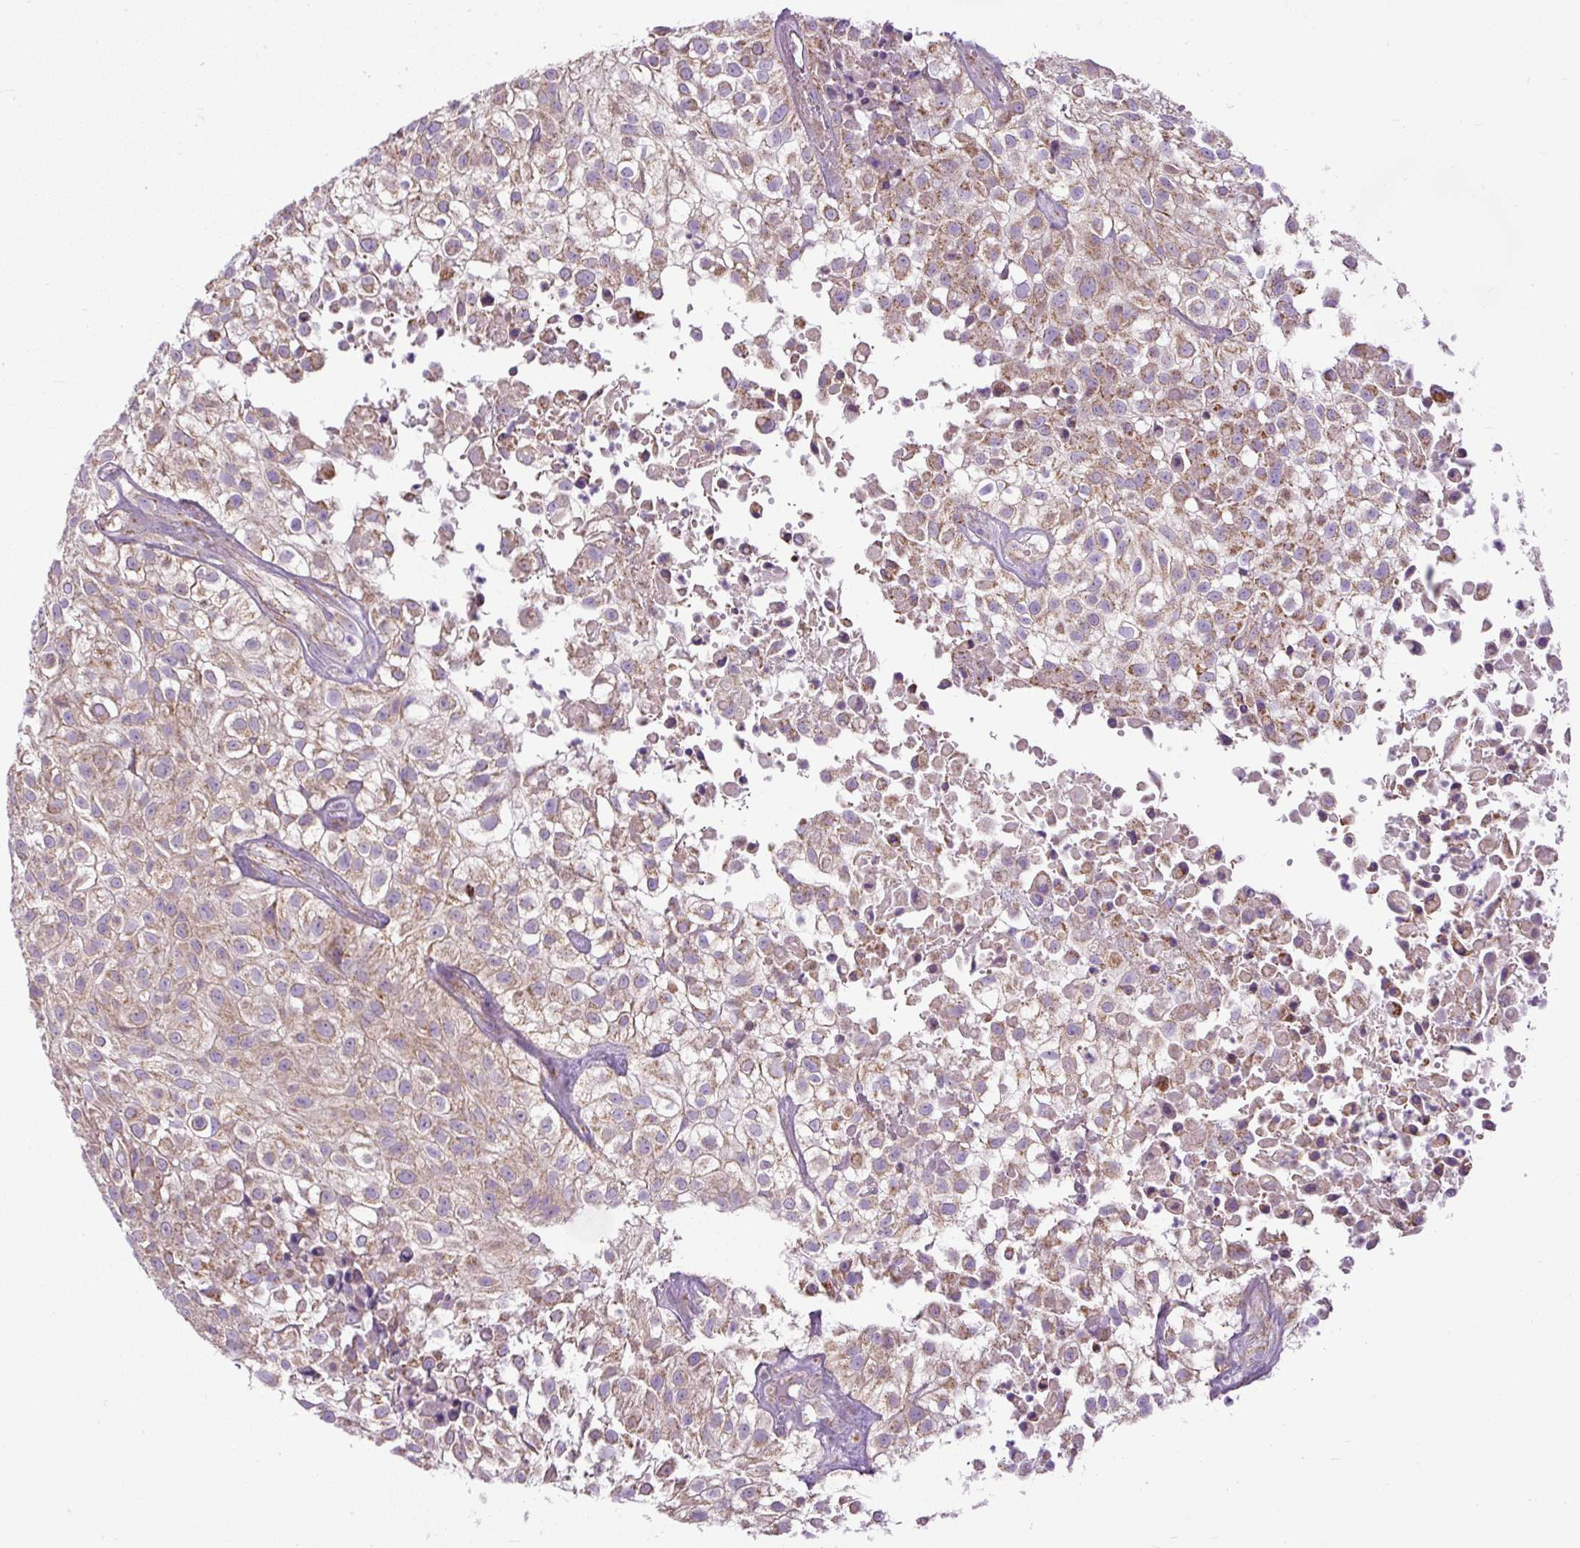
{"staining": {"intensity": "moderate", "quantity": "25%-75%", "location": "cytoplasmic/membranous"}, "tissue": "urothelial cancer", "cell_type": "Tumor cells", "image_type": "cancer", "snomed": [{"axis": "morphology", "description": "Urothelial carcinoma, High grade"}, {"axis": "topography", "description": "Urinary bladder"}], "caption": "Brown immunohistochemical staining in urothelial carcinoma (high-grade) reveals moderate cytoplasmic/membranous staining in about 25%-75% of tumor cells. Nuclei are stained in blue.", "gene": "TM2D3", "patient": {"sex": "male", "age": 56}}